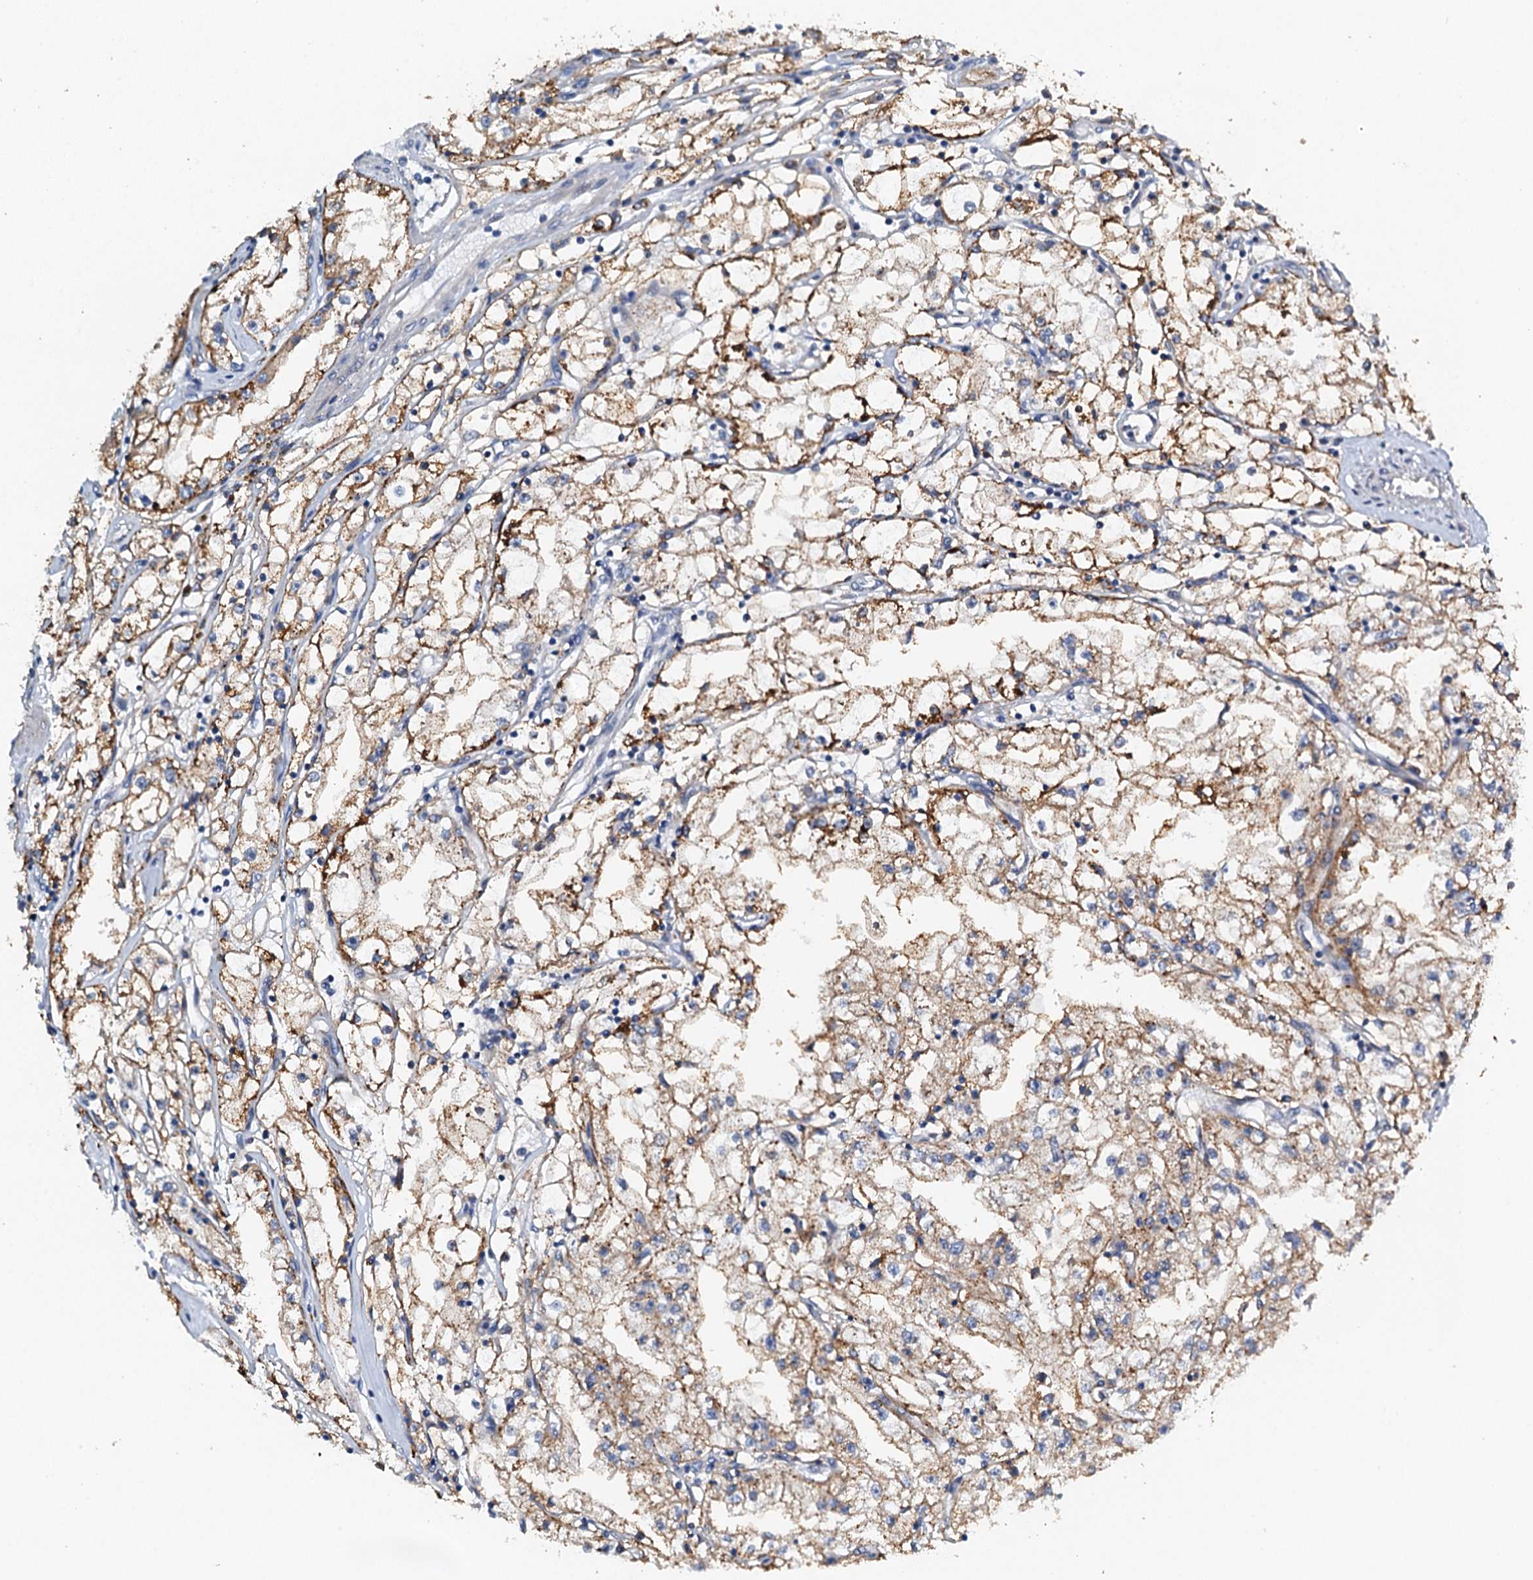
{"staining": {"intensity": "moderate", "quantity": "25%-75%", "location": "cytoplasmic/membranous"}, "tissue": "renal cancer", "cell_type": "Tumor cells", "image_type": "cancer", "snomed": [{"axis": "morphology", "description": "Adenocarcinoma, NOS"}, {"axis": "topography", "description": "Kidney"}], "caption": "This is an image of immunohistochemistry (IHC) staining of renal adenocarcinoma, which shows moderate staining in the cytoplasmic/membranous of tumor cells.", "gene": "ZNF606", "patient": {"sex": "male", "age": 56}}